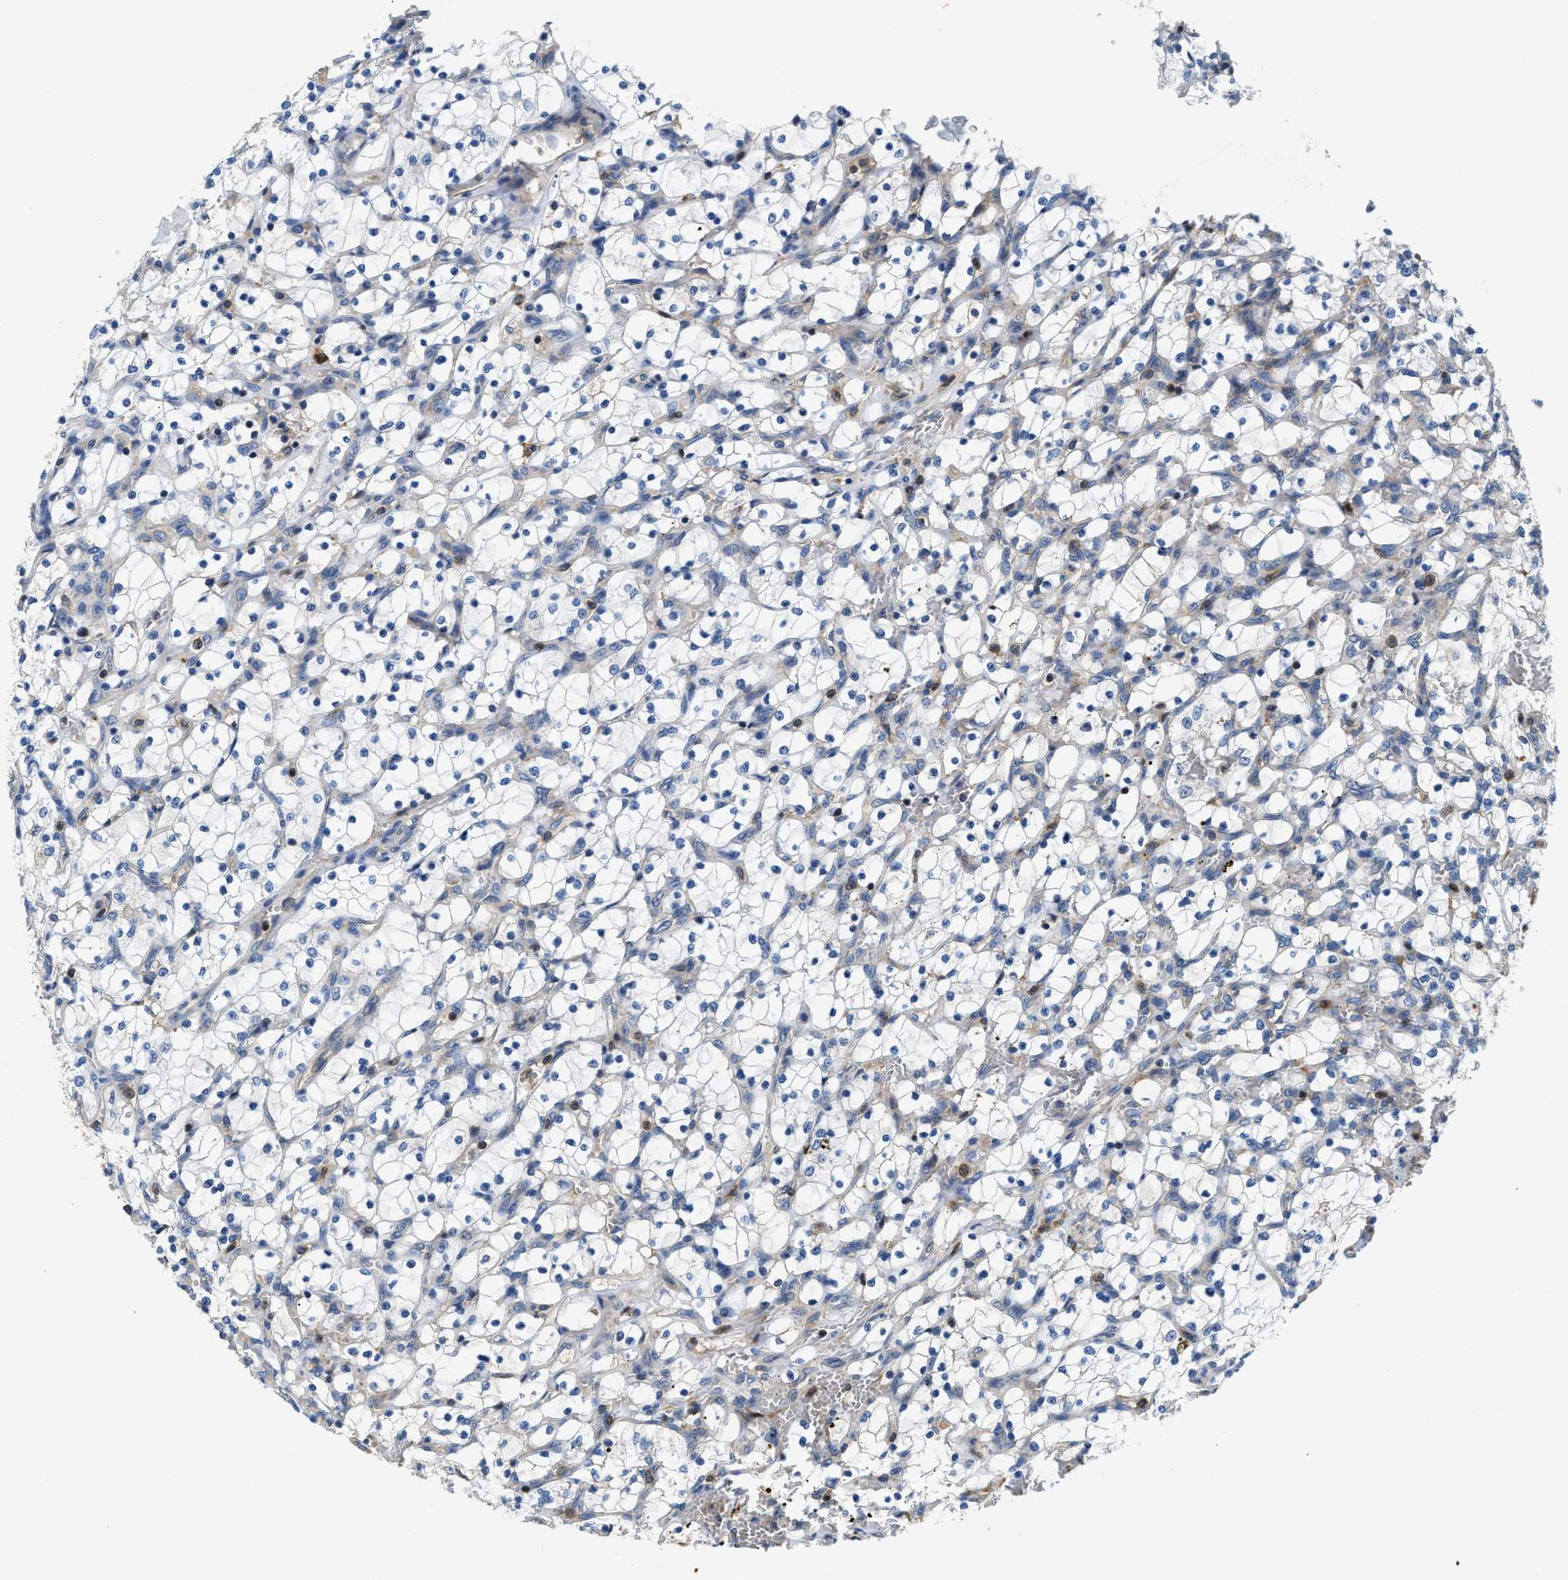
{"staining": {"intensity": "negative", "quantity": "none", "location": "none"}, "tissue": "renal cancer", "cell_type": "Tumor cells", "image_type": "cancer", "snomed": [{"axis": "morphology", "description": "Adenocarcinoma, NOS"}, {"axis": "topography", "description": "Kidney"}], "caption": "Renal adenocarcinoma was stained to show a protein in brown. There is no significant positivity in tumor cells. (Brightfield microscopy of DAB (3,3'-diaminobenzidine) IHC at high magnification).", "gene": "OSTF1", "patient": {"sex": "female", "age": 69}}